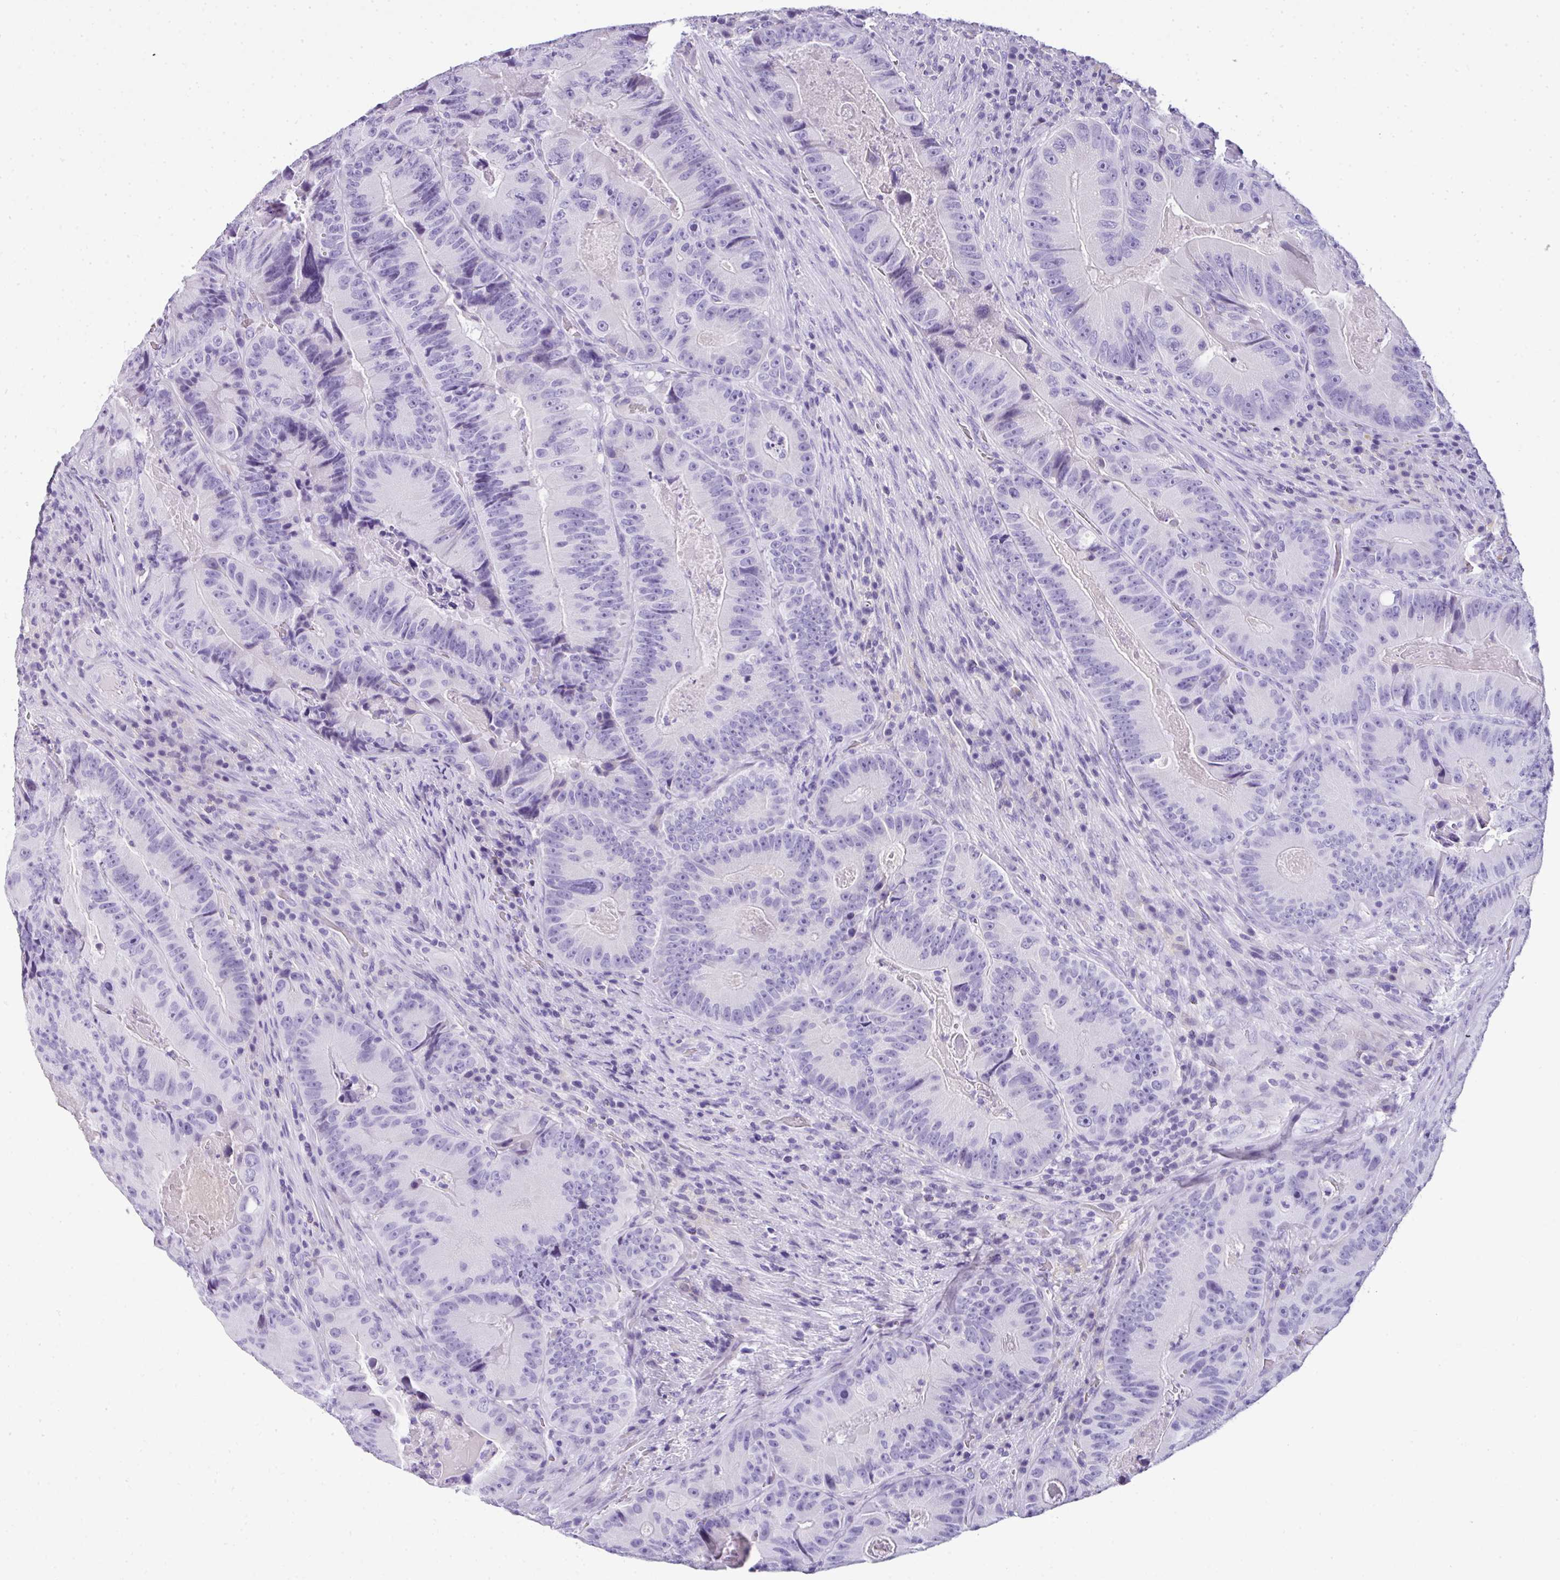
{"staining": {"intensity": "negative", "quantity": "none", "location": "none"}, "tissue": "colorectal cancer", "cell_type": "Tumor cells", "image_type": "cancer", "snomed": [{"axis": "morphology", "description": "Adenocarcinoma, NOS"}, {"axis": "topography", "description": "Colon"}], "caption": "This is an immunohistochemistry histopathology image of adenocarcinoma (colorectal). There is no staining in tumor cells.", "gene": "MUC21", "patient": {"sex": "female", "age": 86}}